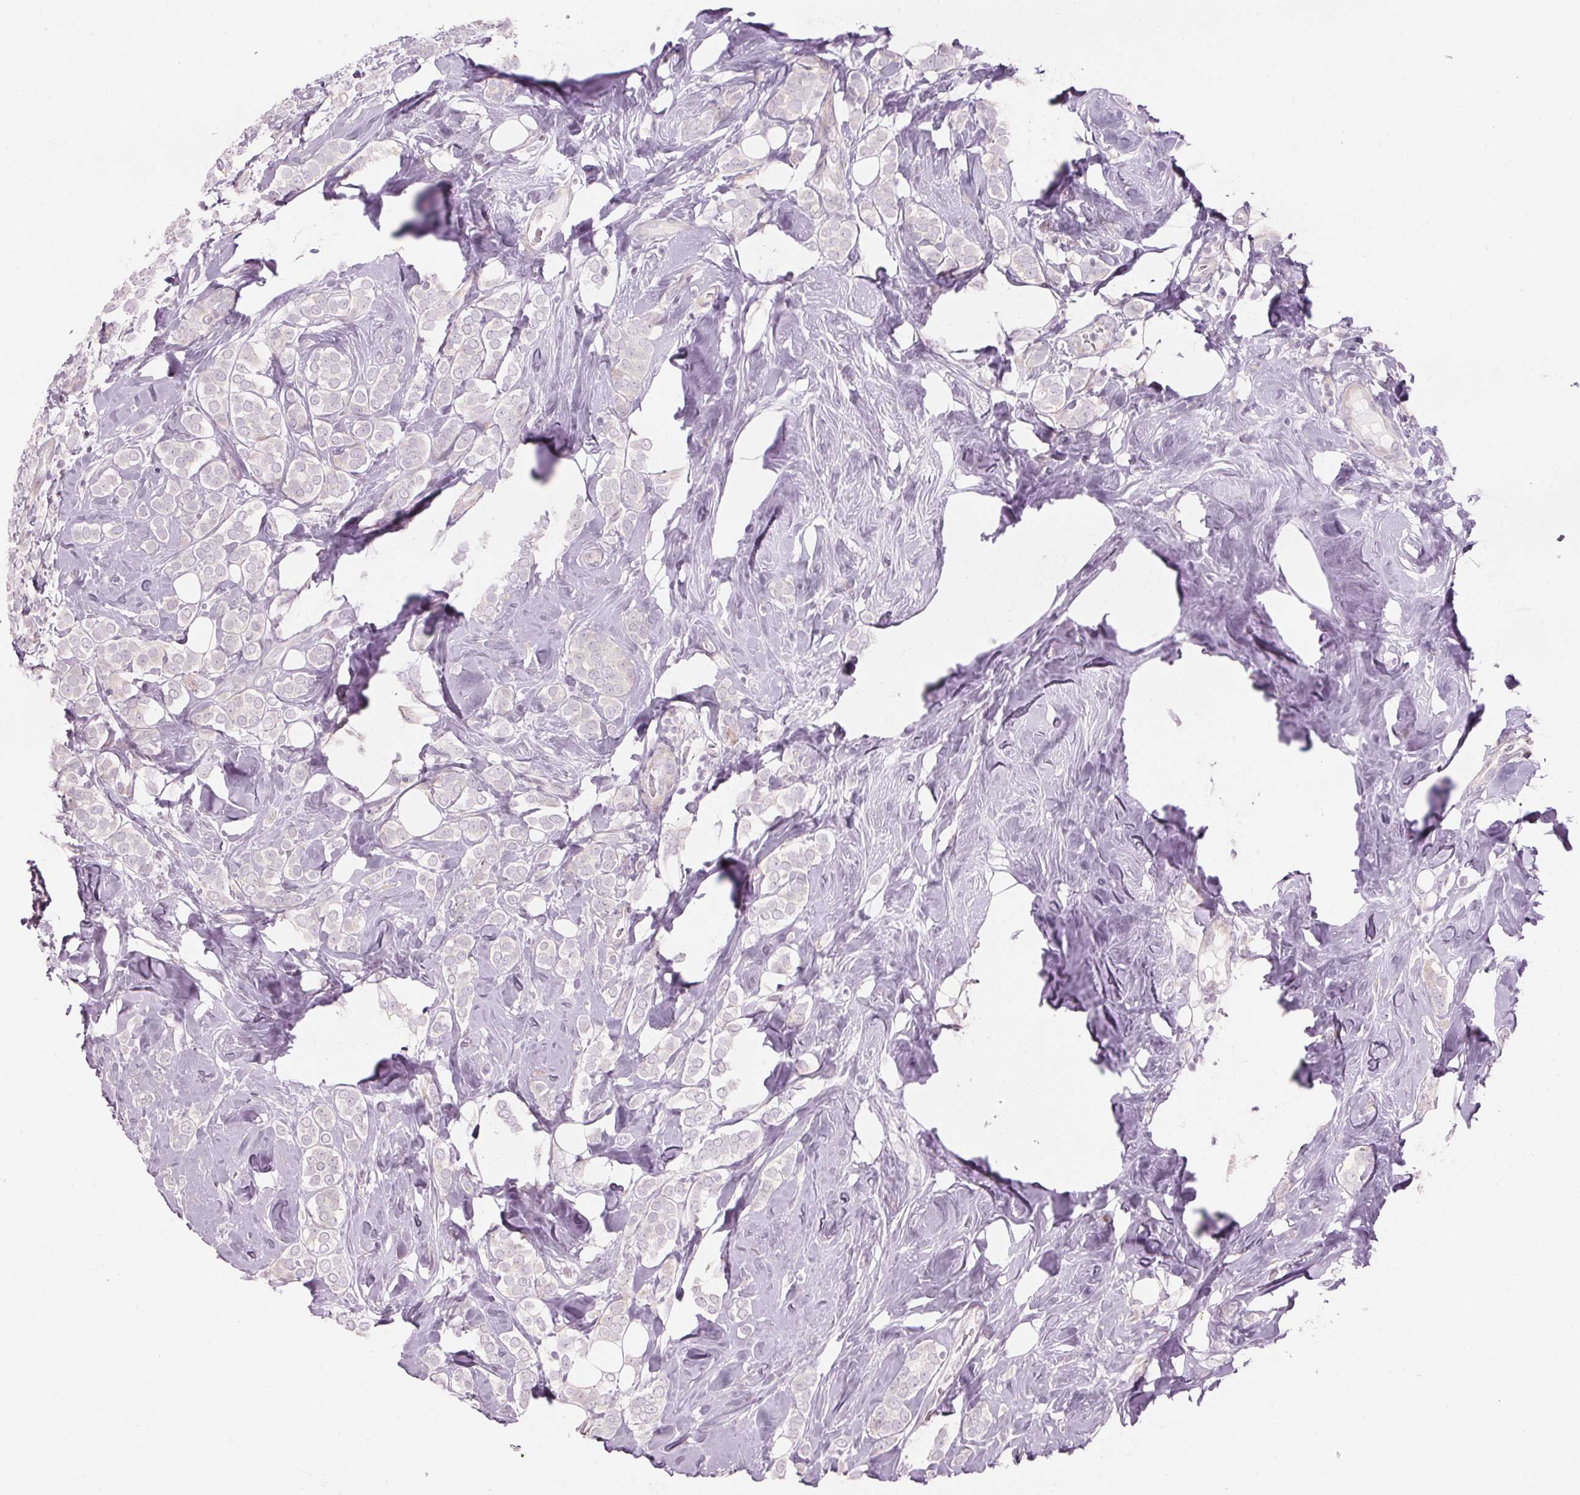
{"staining": {"intensity": "negative", "quantity": "none", "location": "none"}, "tissue": "breast cancer", "cell_type": "Tumor cells", "image_type": "cancer", "snomed": [{"axis": "morphology", "description": "Lobular carcinoma"}, {"axis": "topography", "description": "Breast"}], "caption": "Tumor cells show no significant positivity in breast cancer.", "gene": "GNMT", "patient": {"sex": "female", "age": 49}}